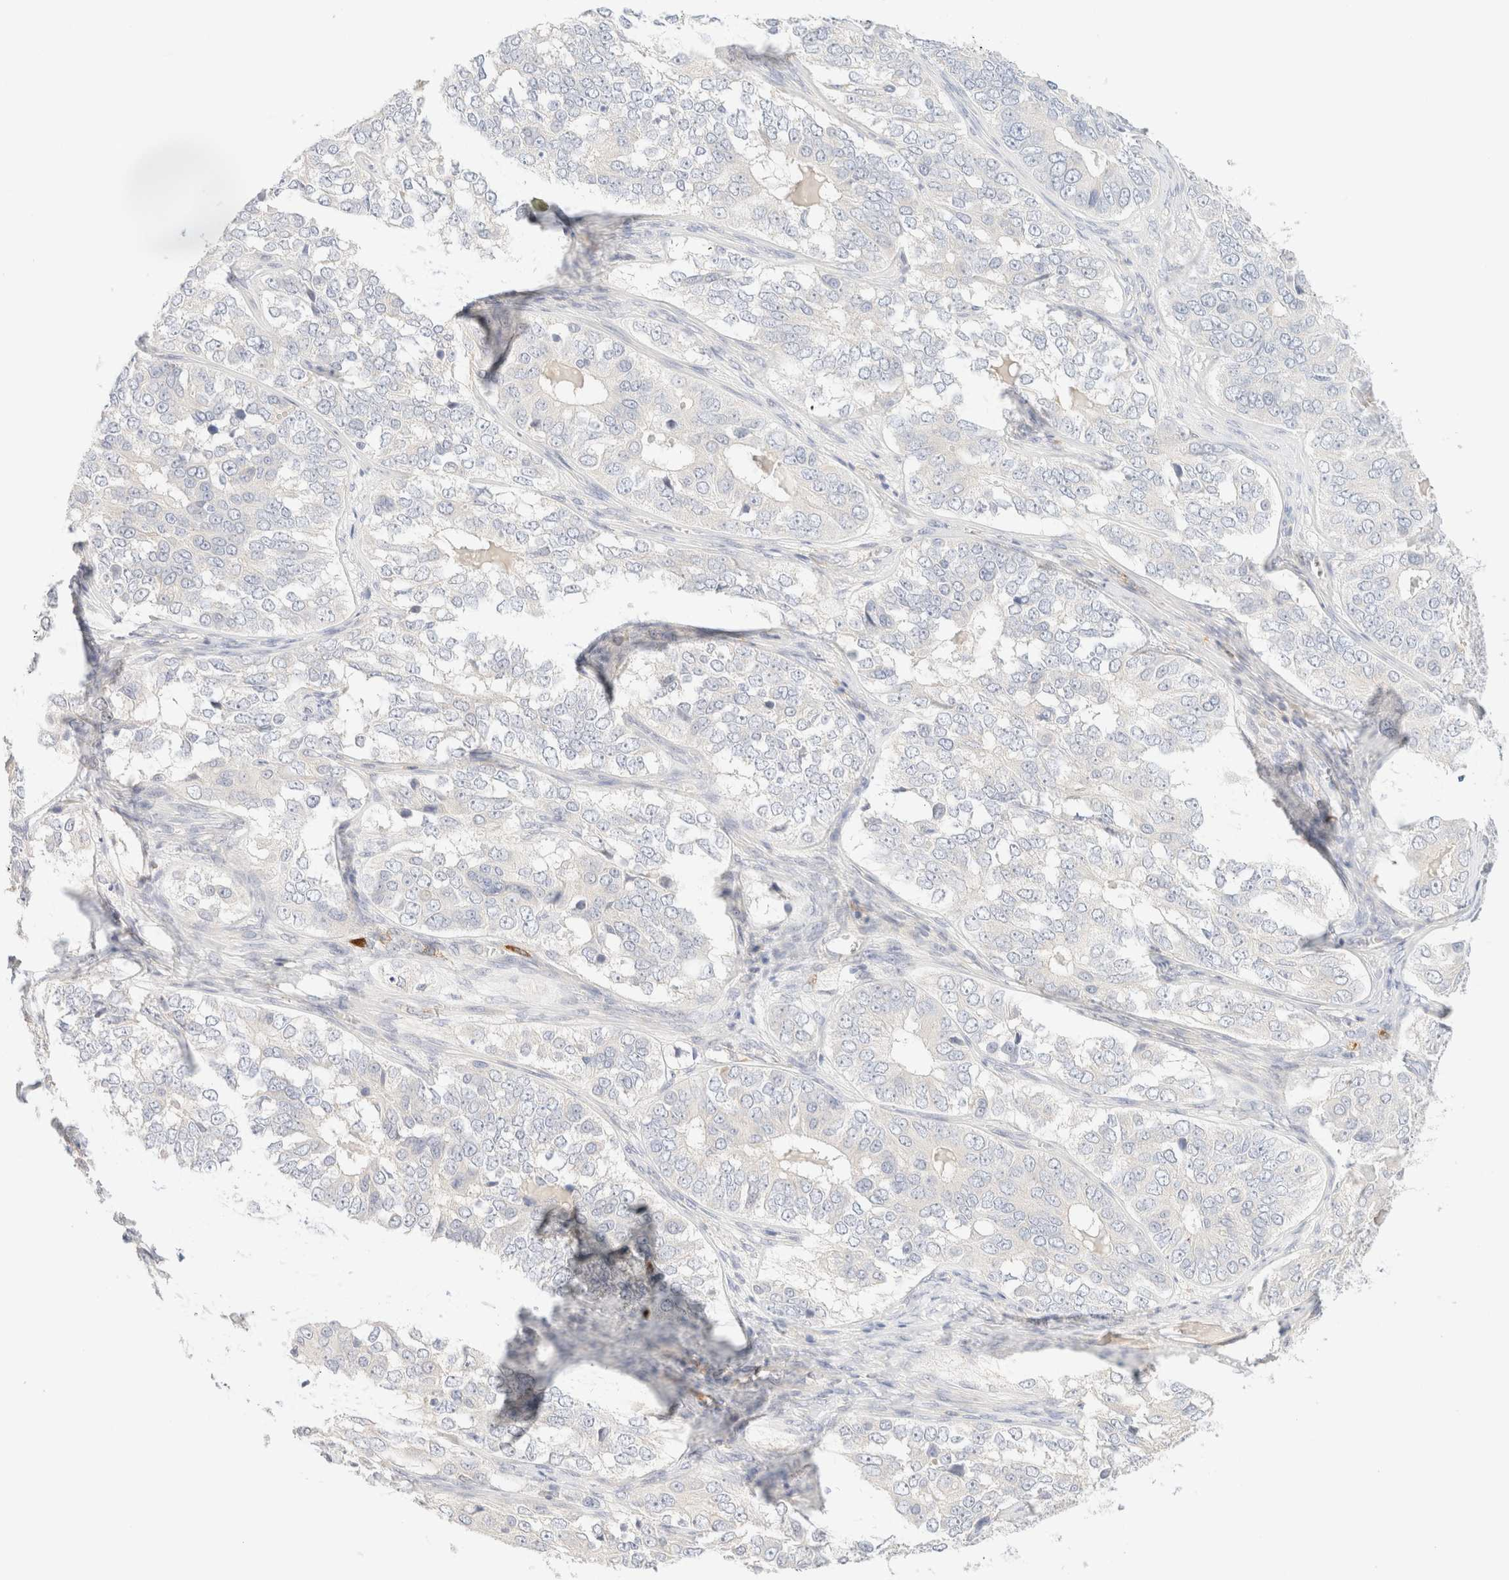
{"staining": {"intensity": "negative", "quantity": "none", "location": "none"}, "tissue": "ovarian cancer", "cell_type": "Tumor cells", "image_type": "cancer", "snomed": [{"axis": "morphology", "description": "Carcinoma, endometroid"}, {"axis": "topography", "description": "Ovary"}], "caption": "DAB immunohistochemical staining of human ovarian cancer (endometroid carcinoma) displays no significant positivity in tumor cells.", "gene": "SARM1", "patient": {"sex": "female", "age": 51}}